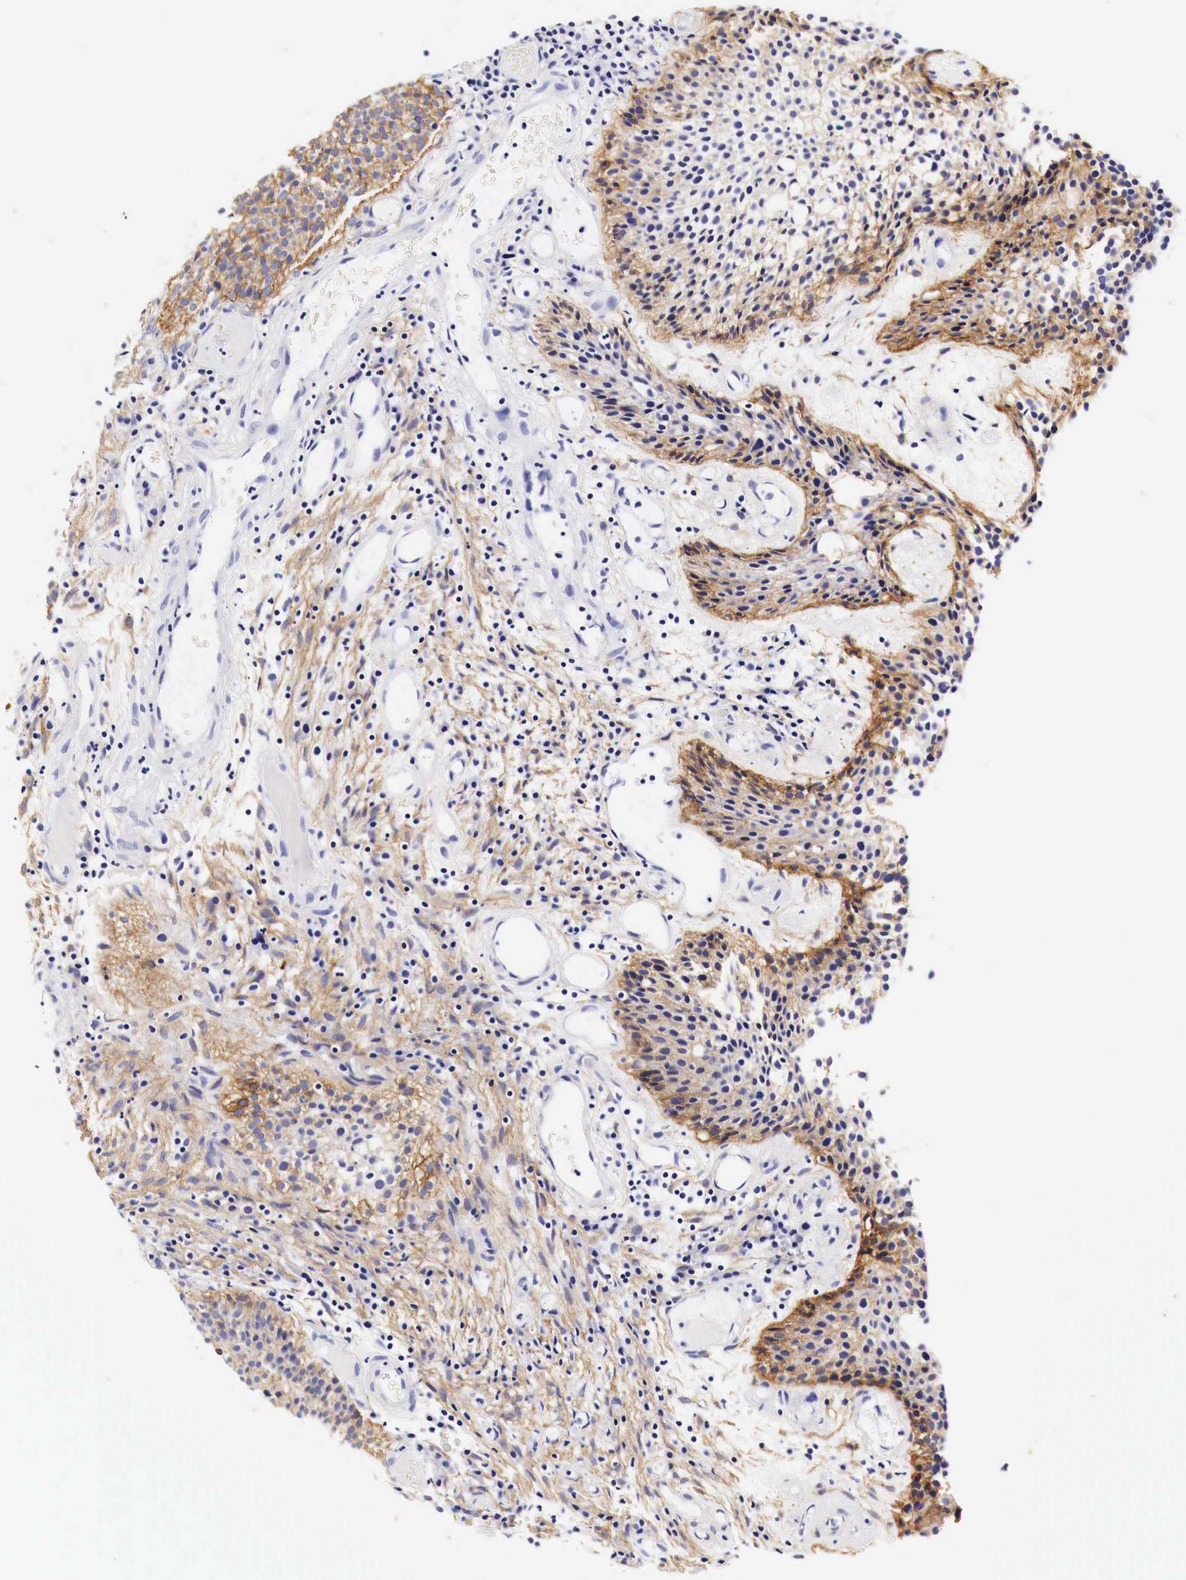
{"staining": {"intensity": "moderate", "quantity": ">75%", "location": "cytoplasmic/membranous"}, "tissue": "urothelial cancer", "cell_type": "Tumor cells", "image_type": "cancer", "snomed": [{"axis": "morphology", "description": "Urothelial carcinoma, Low grade"}, {"axis": "topography", "description": "Urinary bladder"}], "caption": "Approximately >75% of tumor cells in human urothelial carcinoma (low-grade) show moderate cytoplasmic/membranous protein positivity as visualized by brown immunohistochemical staining.", "gene": "EGFR", "patient": {"sex": "male", "age": 85}}